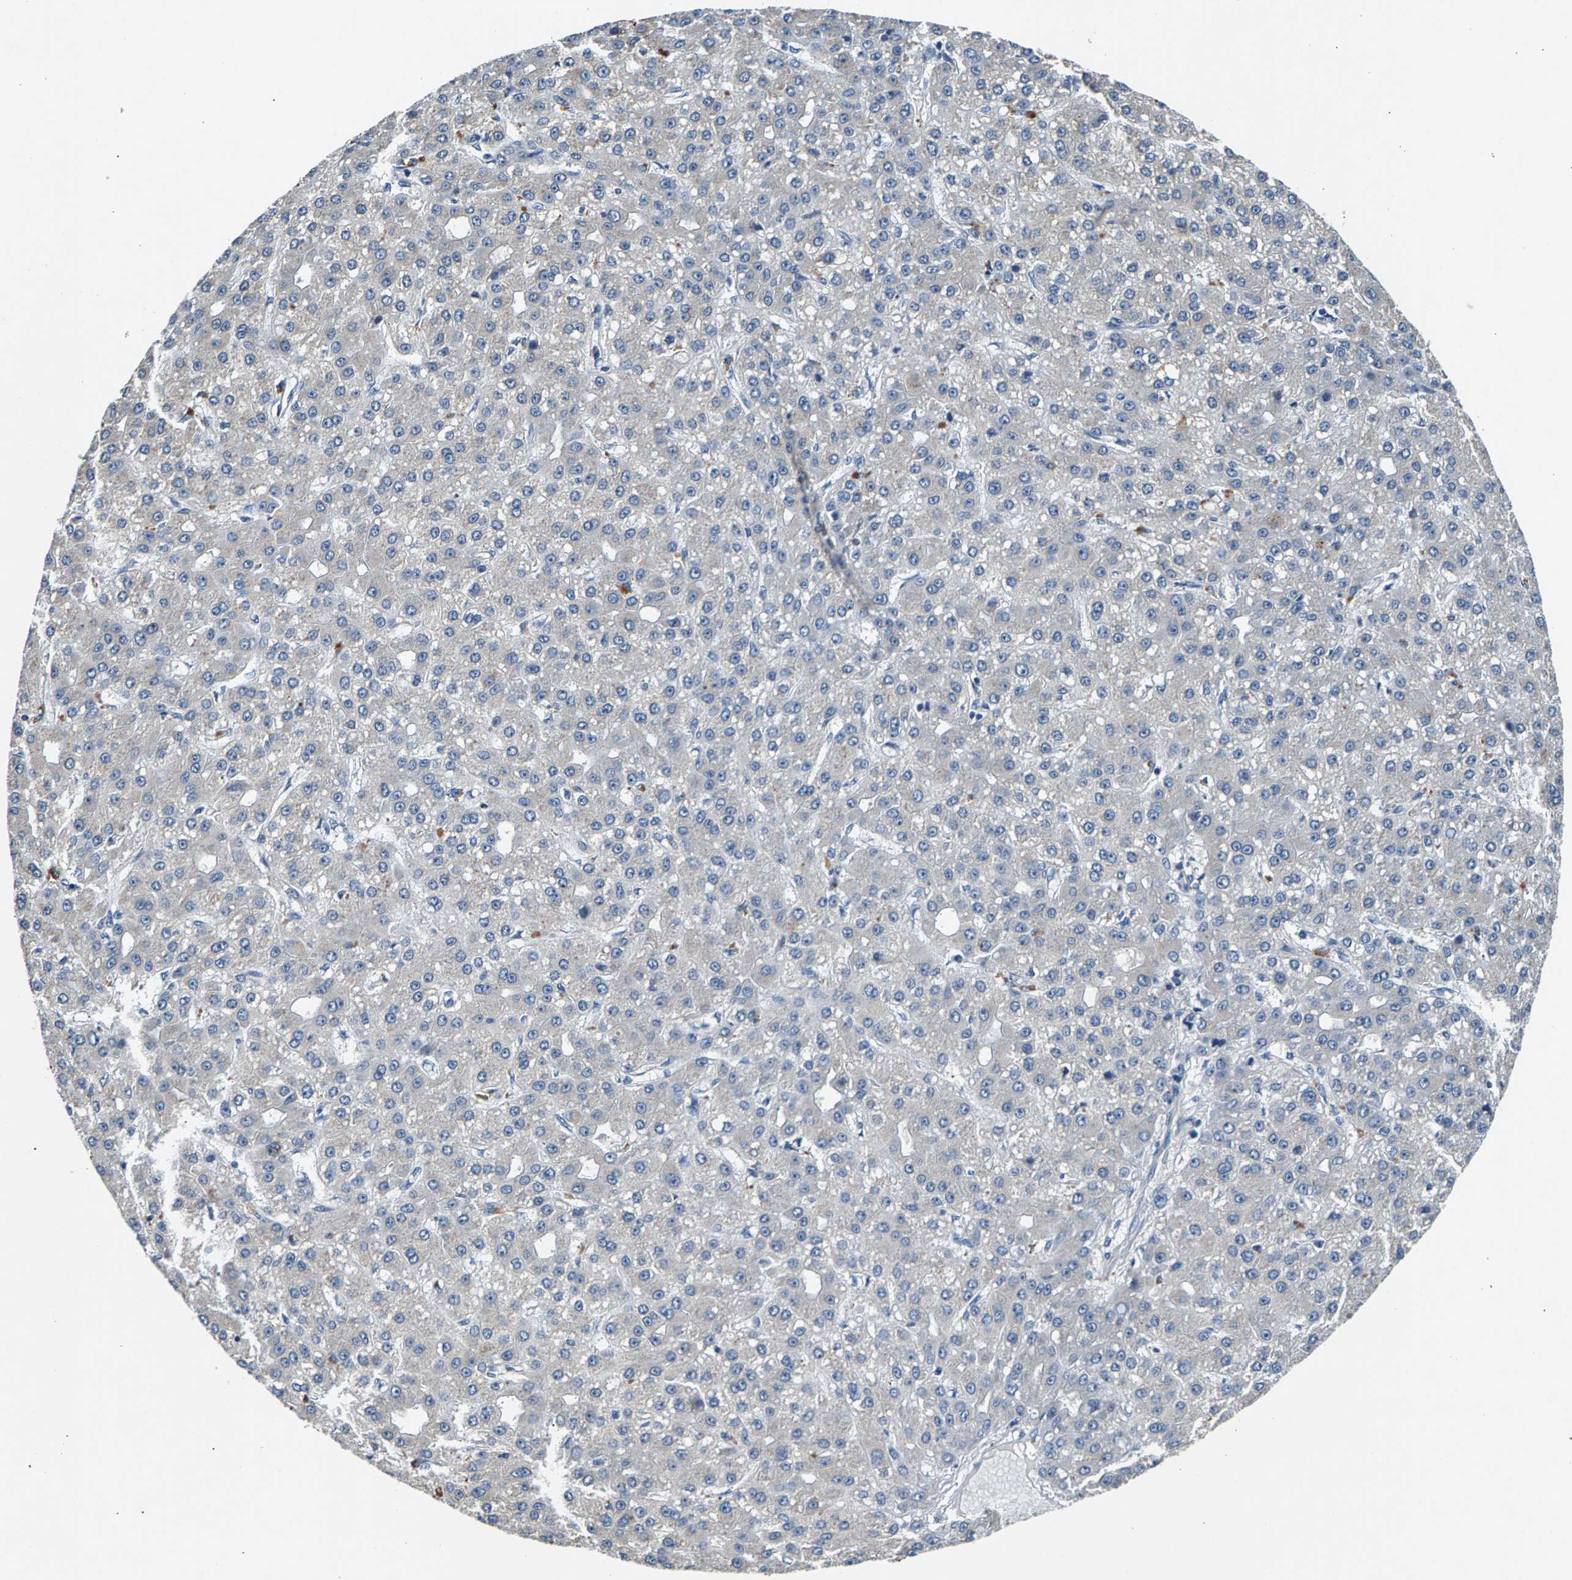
{"staining": {"intensity": "negative", "quantity": "none", "location": "none"}, "tissue": "liver cancer", "cell_type": "Tumor cells", "image_type": "cancer", "snomed": [{"axis": "morphology", "description": "Carcinoma, Hepatocellular, NOS"}, {"axis": "topography", "description": "Liver"}], "caption": "Immunohistochemical staining of human liver cancer shows no significant positivity in tumor cells.", "gene": "NT5C", "patient": {"sex": "male", "age": 67}}